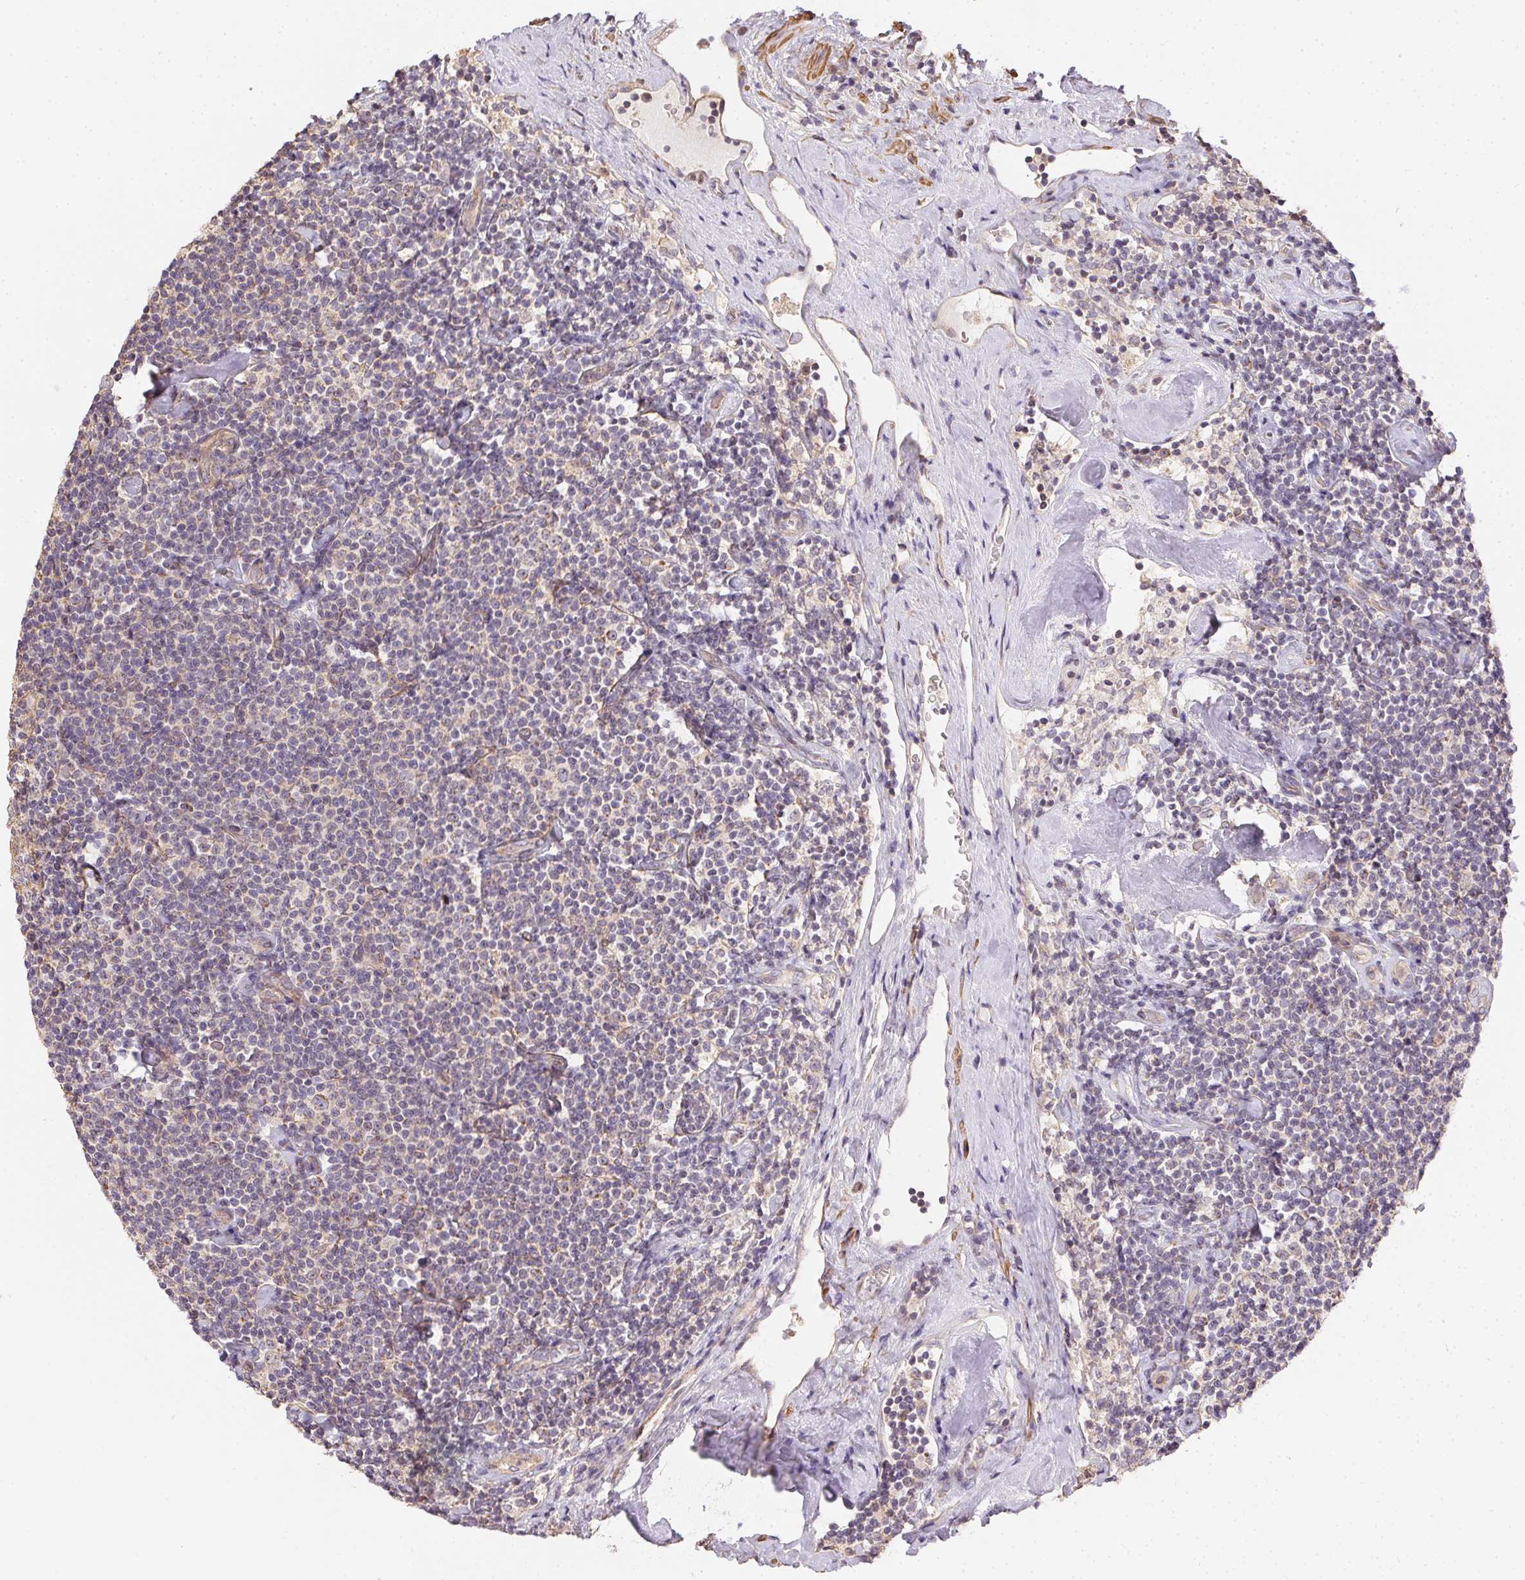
{"staining": {"intensity": "negative", "quantity": "none", "location": "none"}, "tissue": "lymphoma", "cell_type": "Tumor cells", "image_type": "cancer", "snomed": [{"axis": "morphology", "description": "Malignant lymphoma, non-Hodgkin's type, Low grade"}, {"axis": "topography", "description": "Lymph node"}], "caption": "A photomicrograph of lymphoma stained for a protein reveals no brown staining in tumor cells.", "gene": "REV3L", "patient": {"sex": "male", "age": 81}}